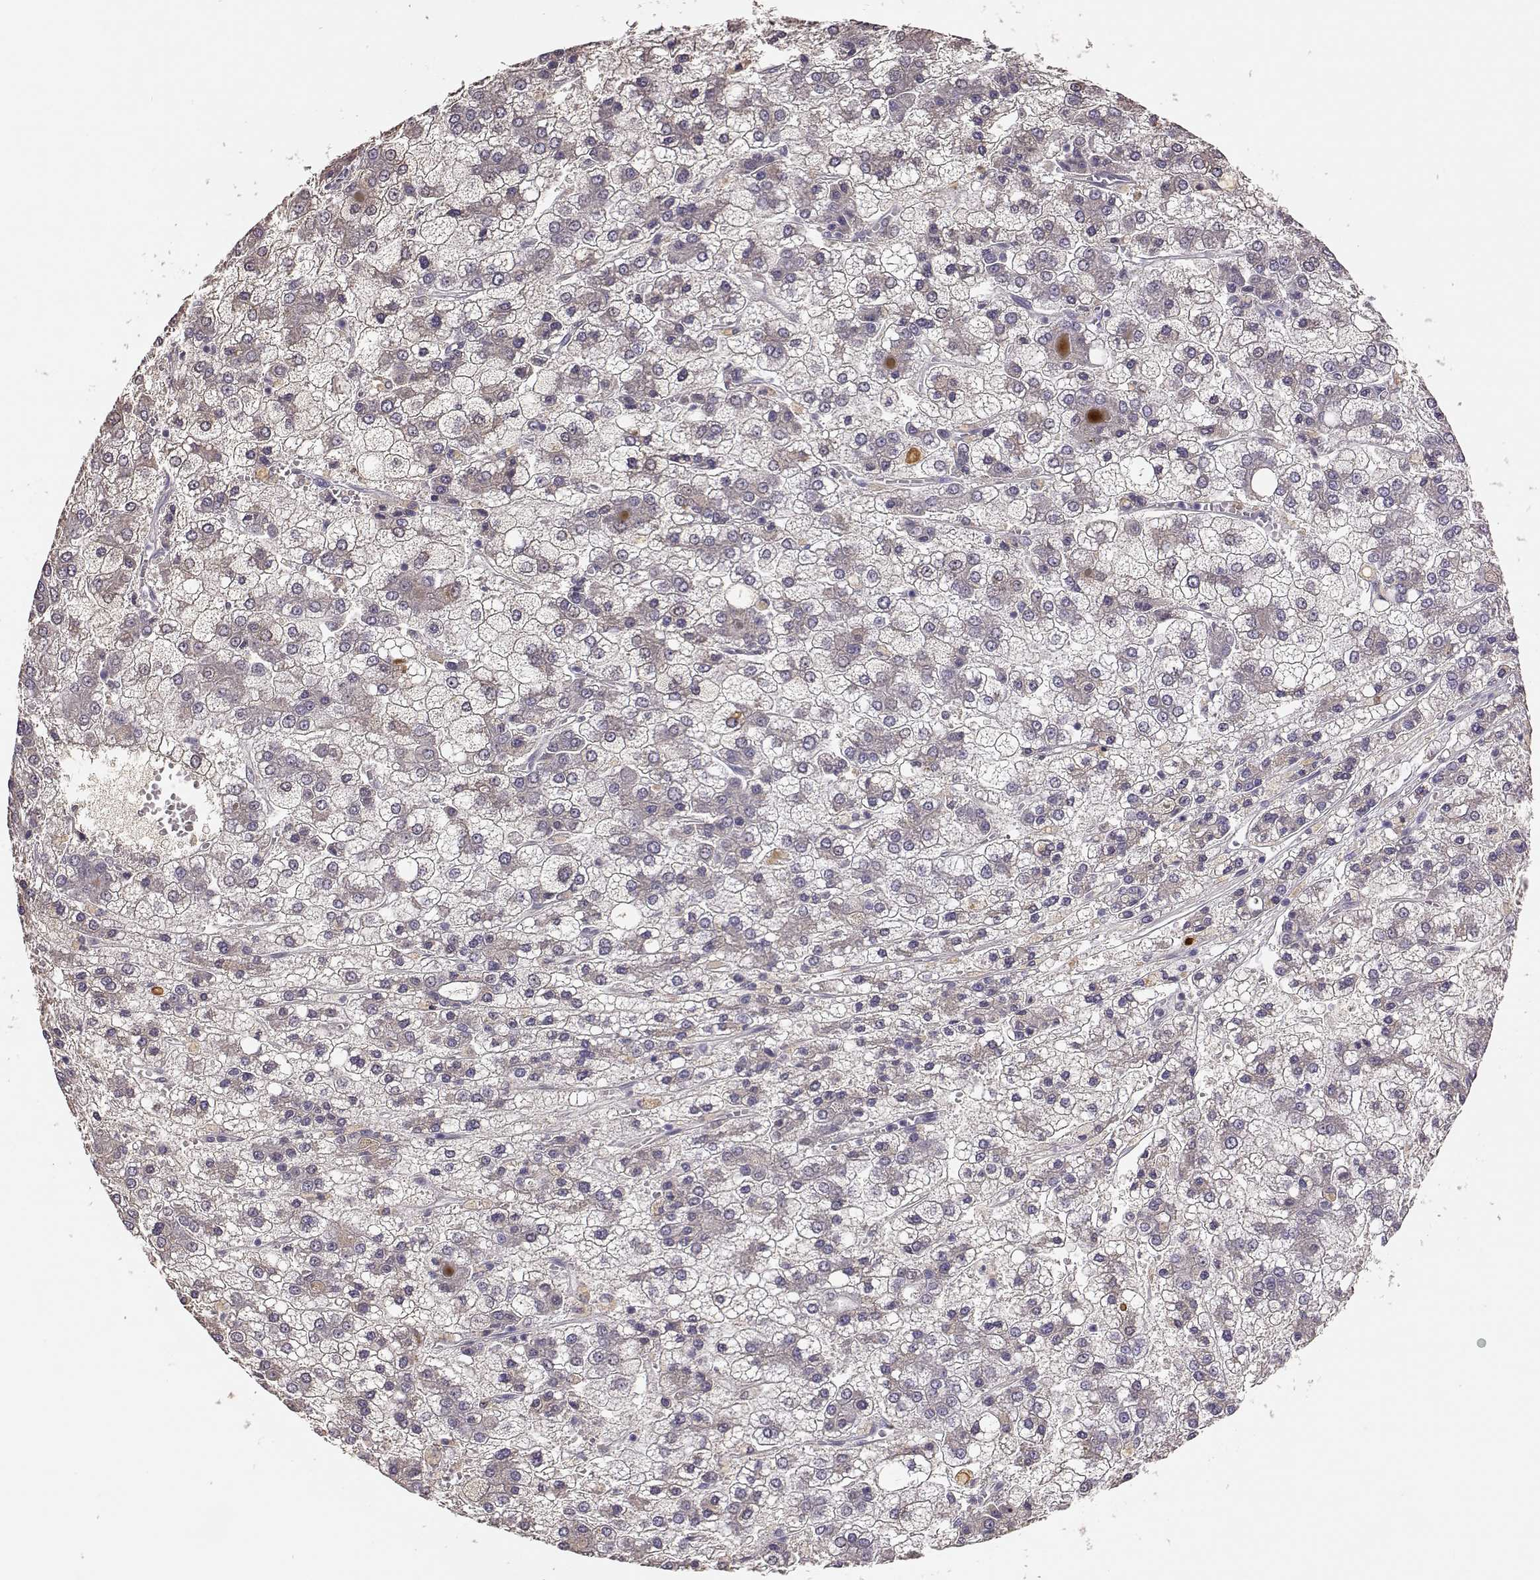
{"staining": {"intensity": "negative", "quantity": "none", "location": "none"}, "tissue": "liver cancer", "cell_type": "Tumor cells", "image_type": "cancer", "snomed": [{"axis": "morphology", "description": "Carcinoma, Hepatocellular, NOS"}, {"axis": "topography", "description": "Liver"}], "caption": "The IHC histopathology image has no significant staining in tumor cells of liver cancer (hepatocellular carcinoma) tissue. Brightfield microscopy of IHC stained with DAB (brown) and hematoxylin (blue), captured at high magnification.", "gene": "TACR1", "patient": {"sex": "male", "age": 73}}